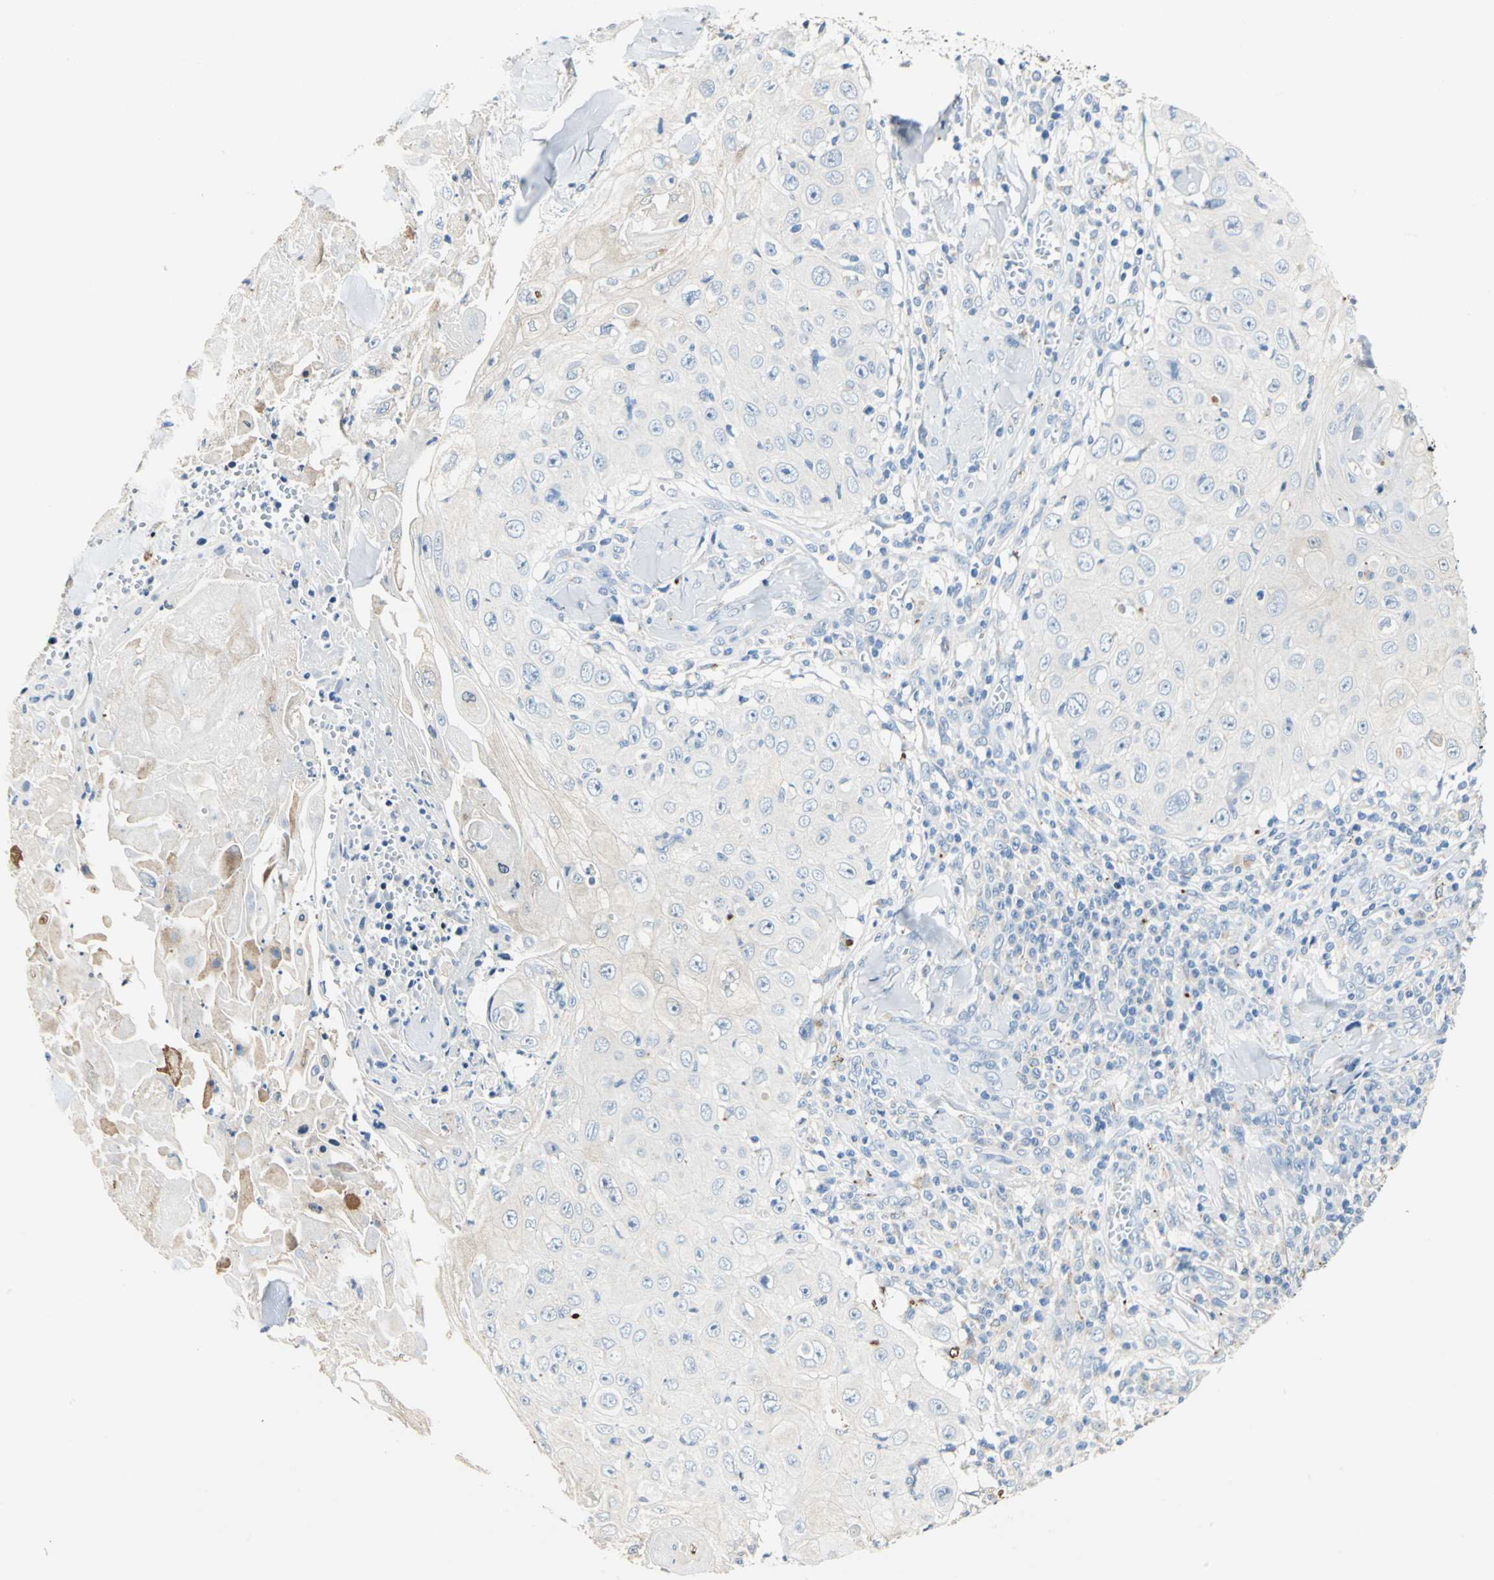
{"staining": {"intensity": "negative", "quantity": "none", "location": "none"}, "tissue": "skin cancer", "cell_type": "Tumor cells", "image_type": "cancer", "snomed": [{"axis": "morphology", "description": "Squamous cell carcinoma, NOS"}, {"axis": "topography", "description": "Skin"}], "caption": "Immunohistochemical staining of skin cancer (squamous cell carcinoma) reveals no significant expression in tumor cells.", "gene": "RASD2", "patient": {"sex": "male", "age": 86}}